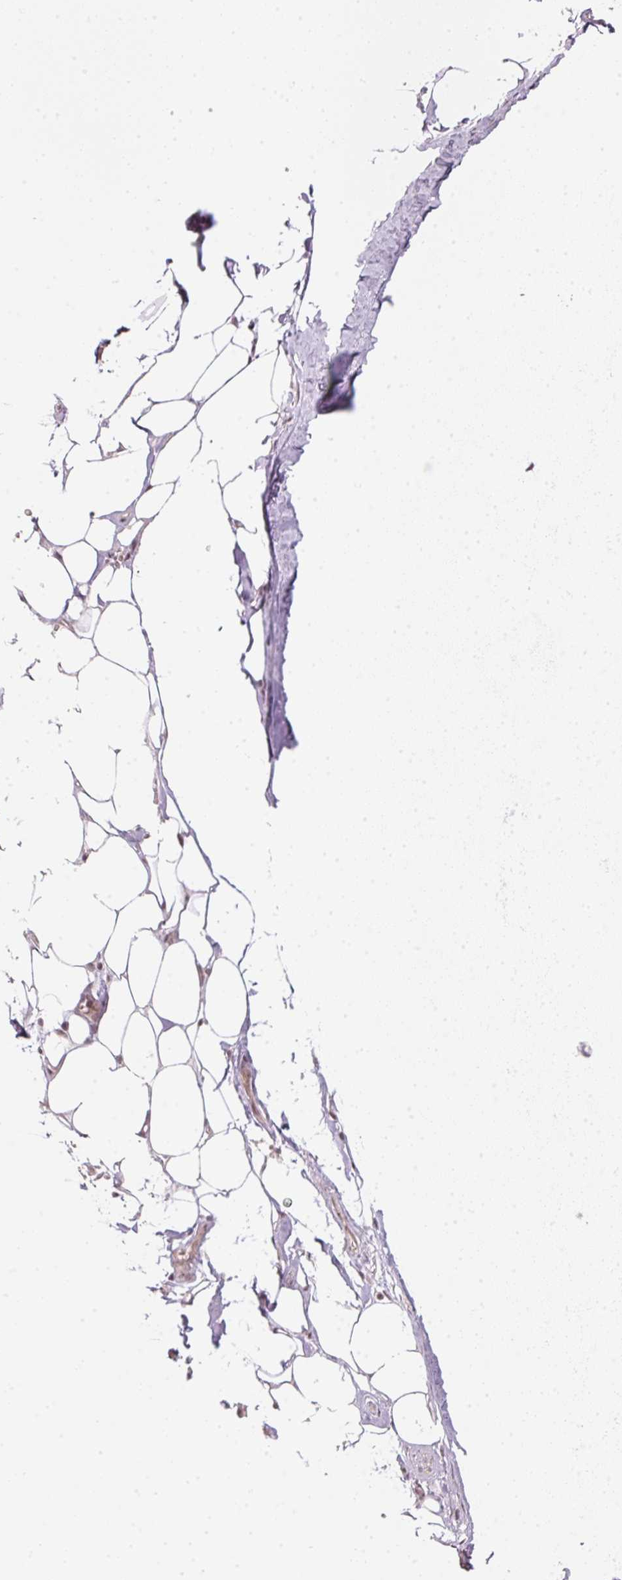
{"staining": {"intensity": "negative", "quantity": "none", "location": "none"}, "tissue": "adipose tissue", "cell_type": "Adipocytes", "image_type": "normal", "snomed": [{"axis": "morphology", "description": "Normal tissue, NOS"}, {"axis": "morphology", "description": "Squamous cell carcinoma, NOS"}, {"axis": "topography", "description": "Cartilage tissue"}, {"axis": "topography", "description": "Bronchus"}, {"axis": "topography", "description": "Lung"}], "caption": "This is an immunohistochemistry (IHC) image of unremarkable adipose tissue. There is no staining in adipocytes.", "gene": "KAT6A", "patient": {"sex": "male", "age": 66}}